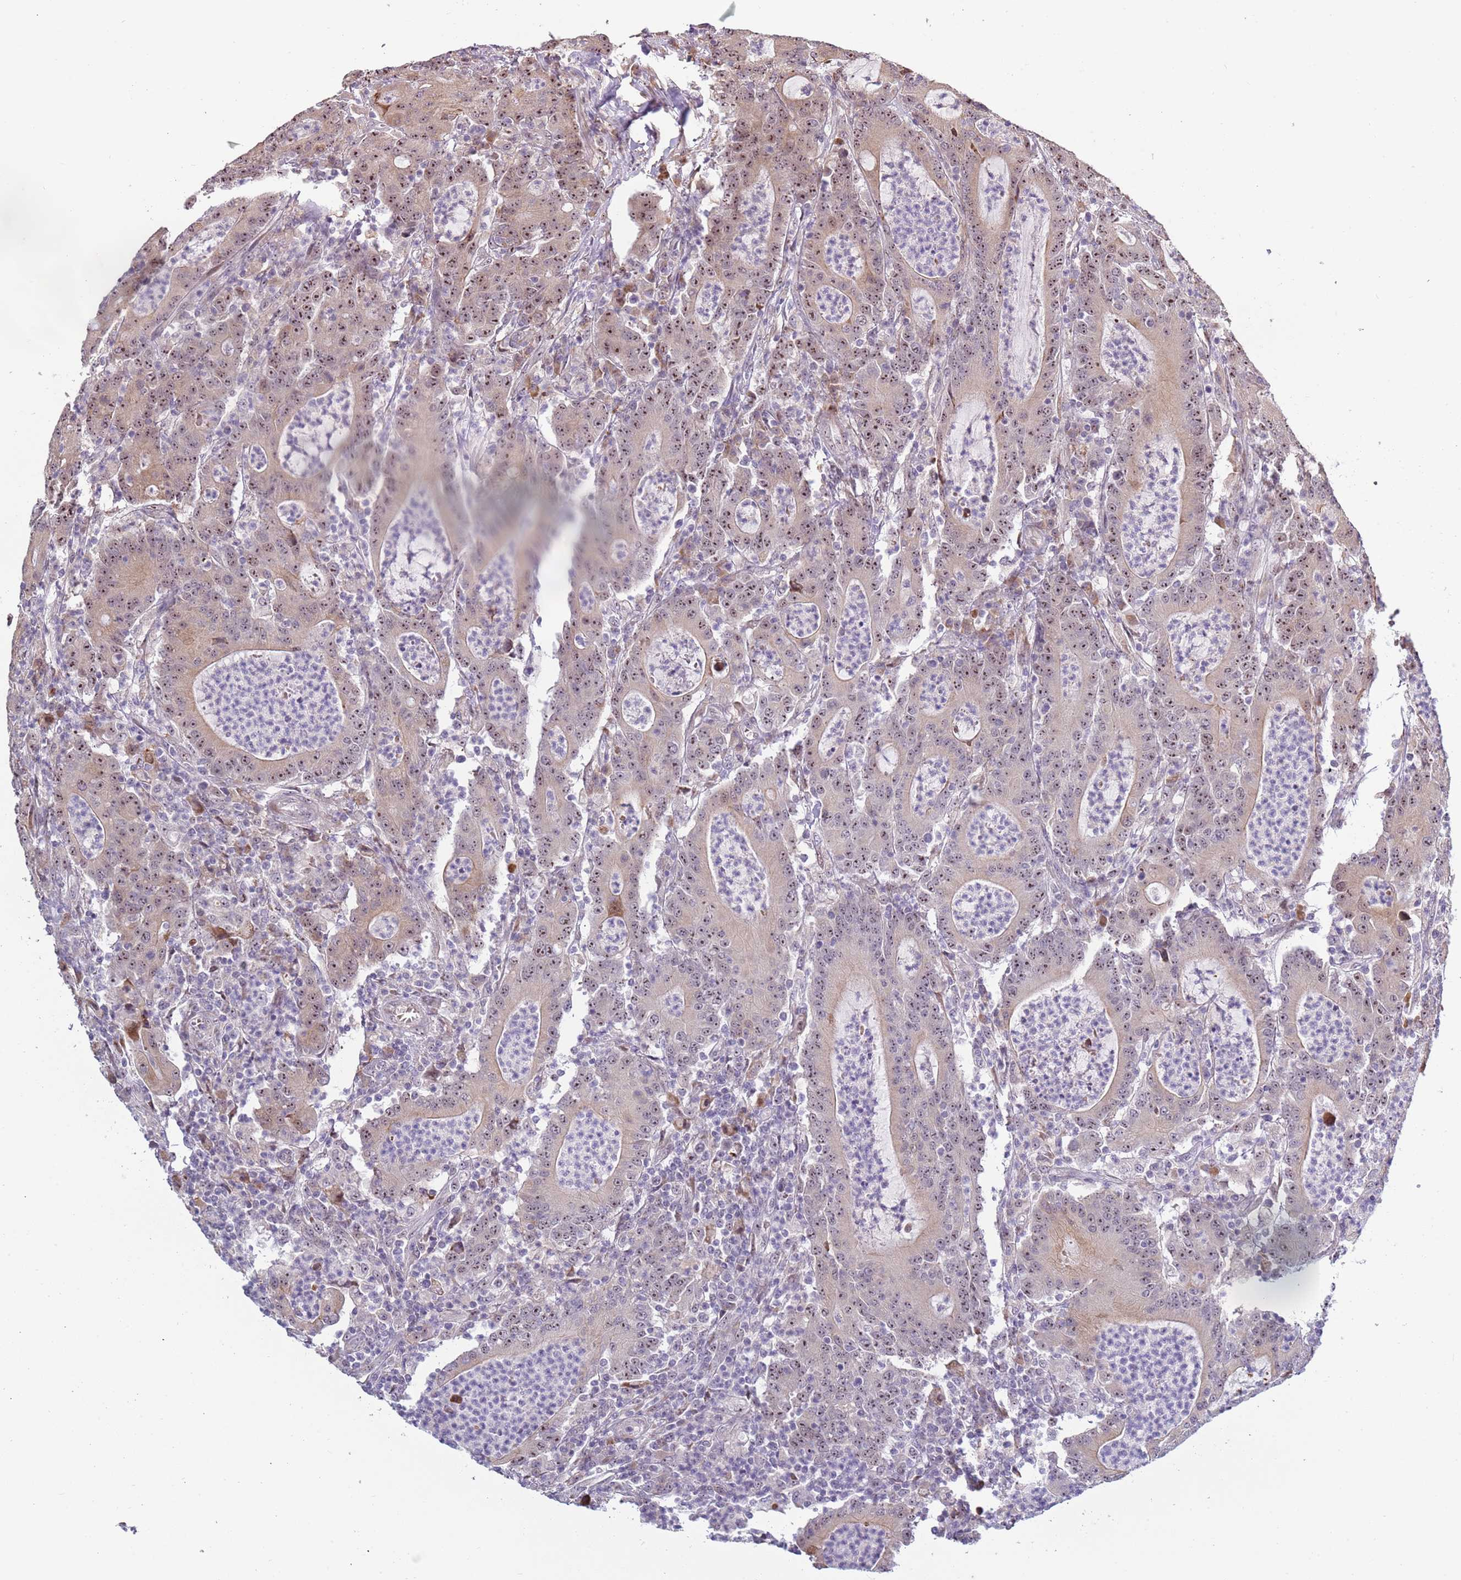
{"staining": {"intensity": "moderate", "quantity": ">75%", "location": "nuclear"}, "tissue": "colorectal cancer", "cell_type": "Tumor cells", "image_type": "cancer", "snomed": [{"axis": "morphology", "description": "Adenocarcinoma, NOS"}, {"axis": "topography", "description": "Colon"}], "caption": "Immunohistochemical staining of human colorectal cancer shows medium levels of moderate nuclear positivity in about >75% of tumor cells.", "gene": "UCMA", "patient": {"sex": "male", "age": 83}}